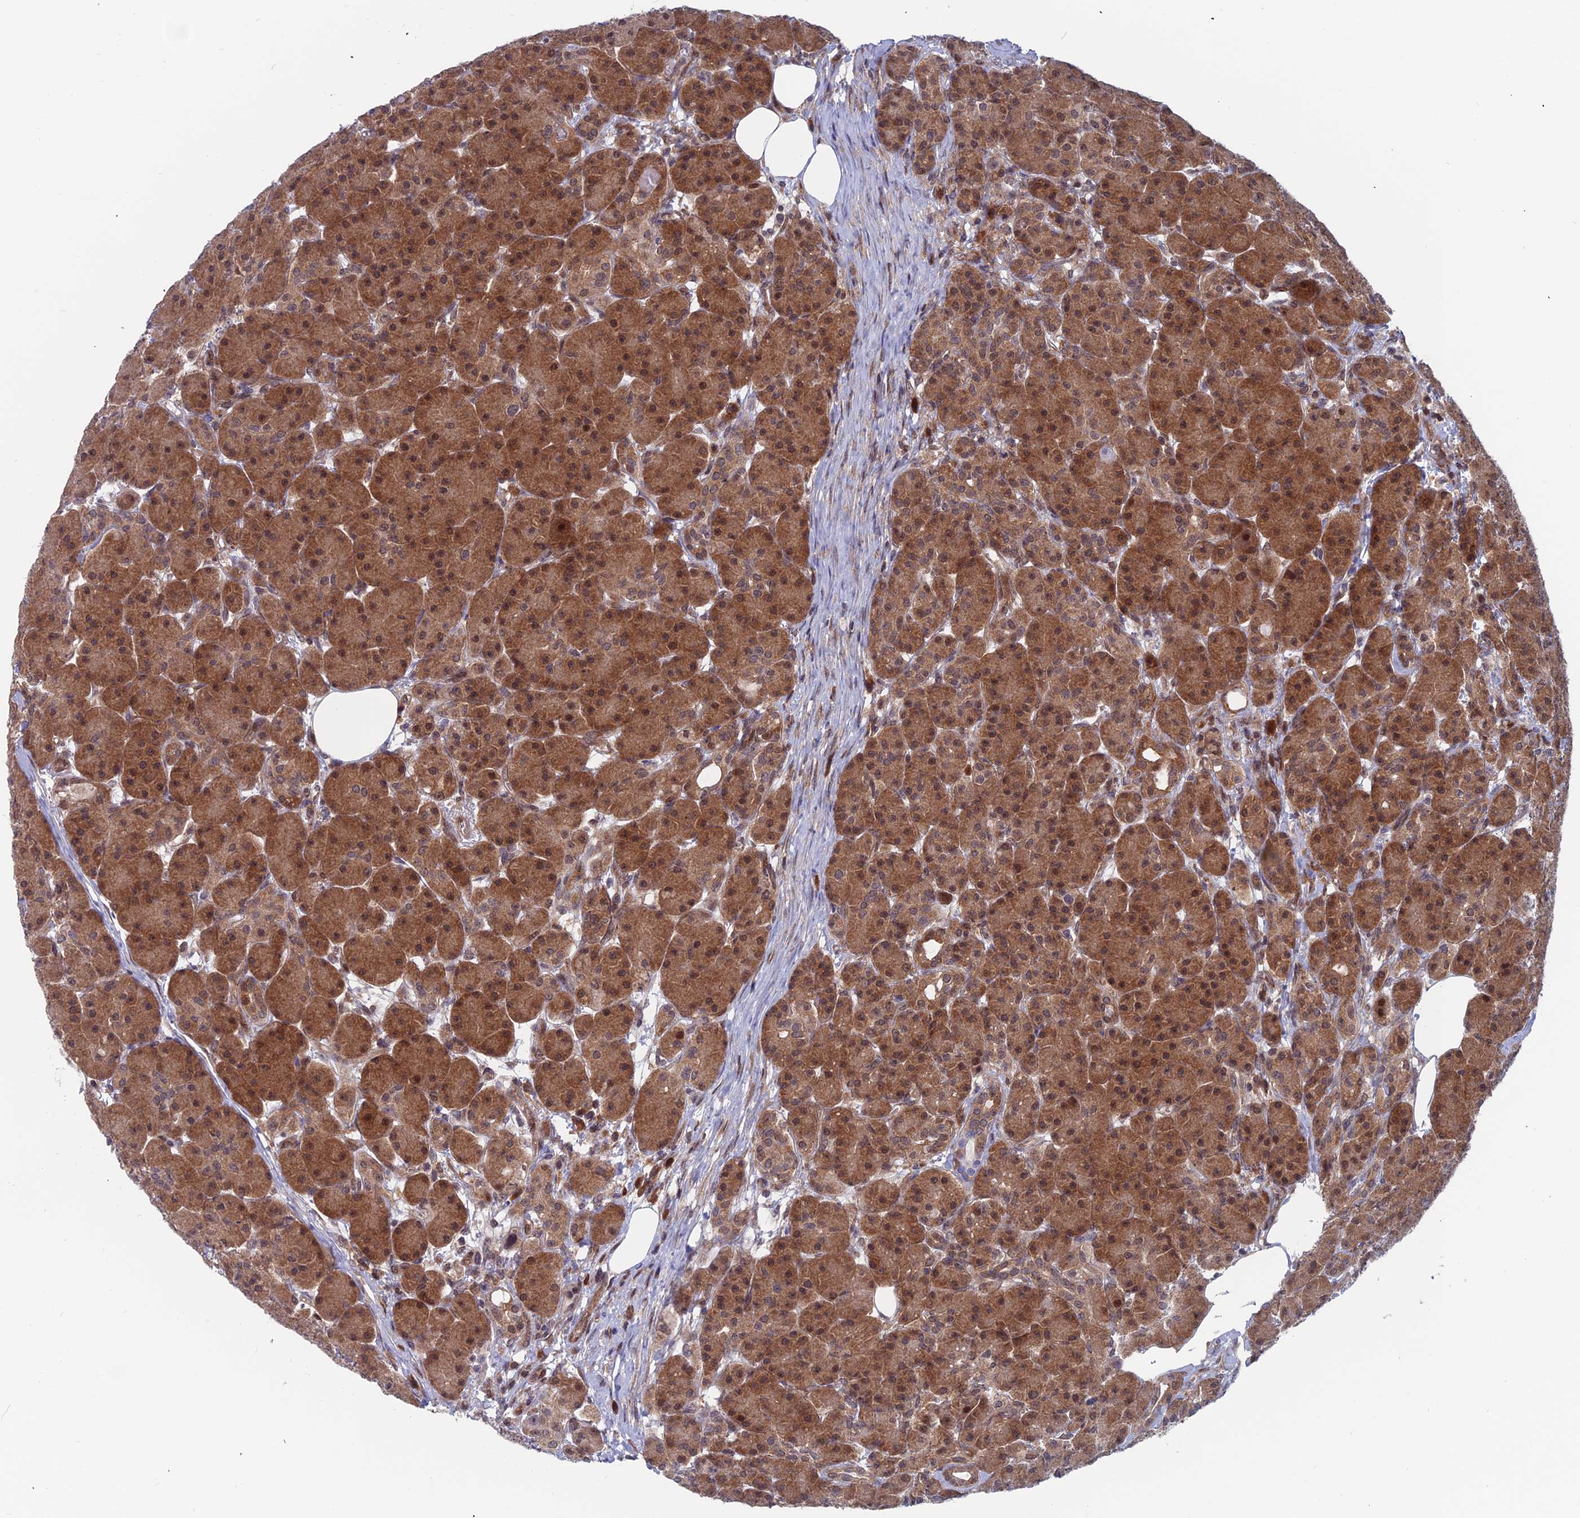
{"staining": {"intensity": "strong", "quantity": ">75%", "location": "cytoplasmic/membranous,nuclear"}, "tissue": "pancreas", "cell_type": "Exocrine glandular cells", "image_type": "normal", "snomed": [{"axis": "morphology", "description": "Normal tissue, NOS"}, {"axis": "topography", "description": "Pancreas"}], "caption": "Protein staining reveals strong cytoplasmic/membranous,nuclear positivity in approximately >75% of exocrine glandular cells in normal pancreas. Using DAB (3,3'-diaminobenzidine) (brown) and hematoxylin (blue) stains, captured at high magnification using brightfield microscopy.", "gene": "IGBP1", "patient": {"sex": "male", "age": 63}}